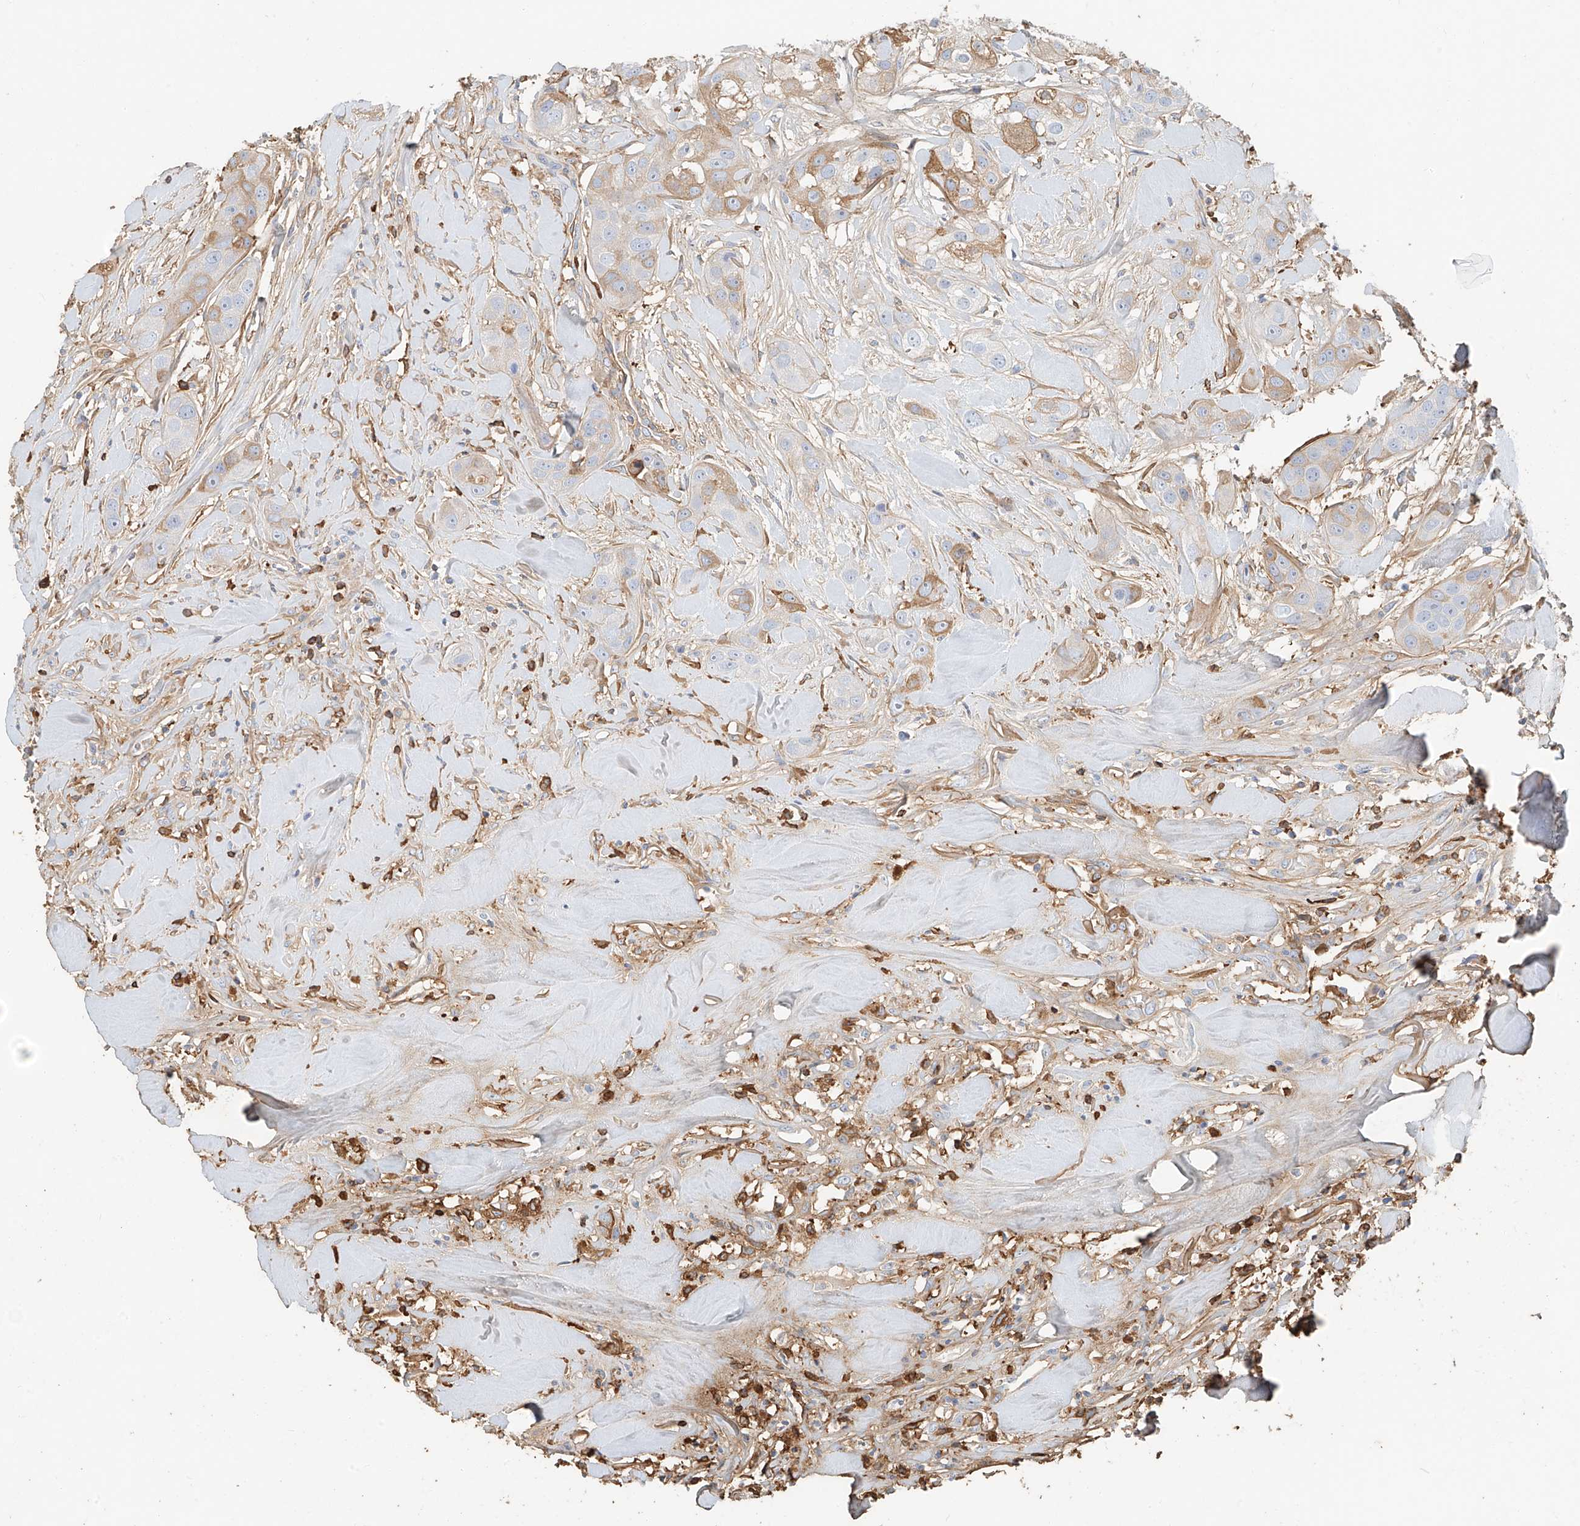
{"staining": {"intensity": "moderate", "quantity": "<25%", "location": "cytoplasmic/membranous"}, "tissue": "head and neck cancer", "cell_type": "Tumor cells", "image_type": "cancer", "snomed": [{"axis": "morphology", "description": "Normal tissue, NOS"}, {"axis": "morphology", "description": "Squamous cell carcinoma, NOS"}, {"axis": "topography", "description": "Skeletal muscle"}, {"axis": "topography", "description": "Head-Neck"}], "caption": "Immunohistochemistry (IHC) image of human squamous cell carcinoma (head and neck) stained for a protein (brown), which reveals low levels of moderate cytoplasmic/membranous expression in about <25% of tumor cells.", "gene": "ZFP30", "patient": {"sex": "male", "age": 51}}